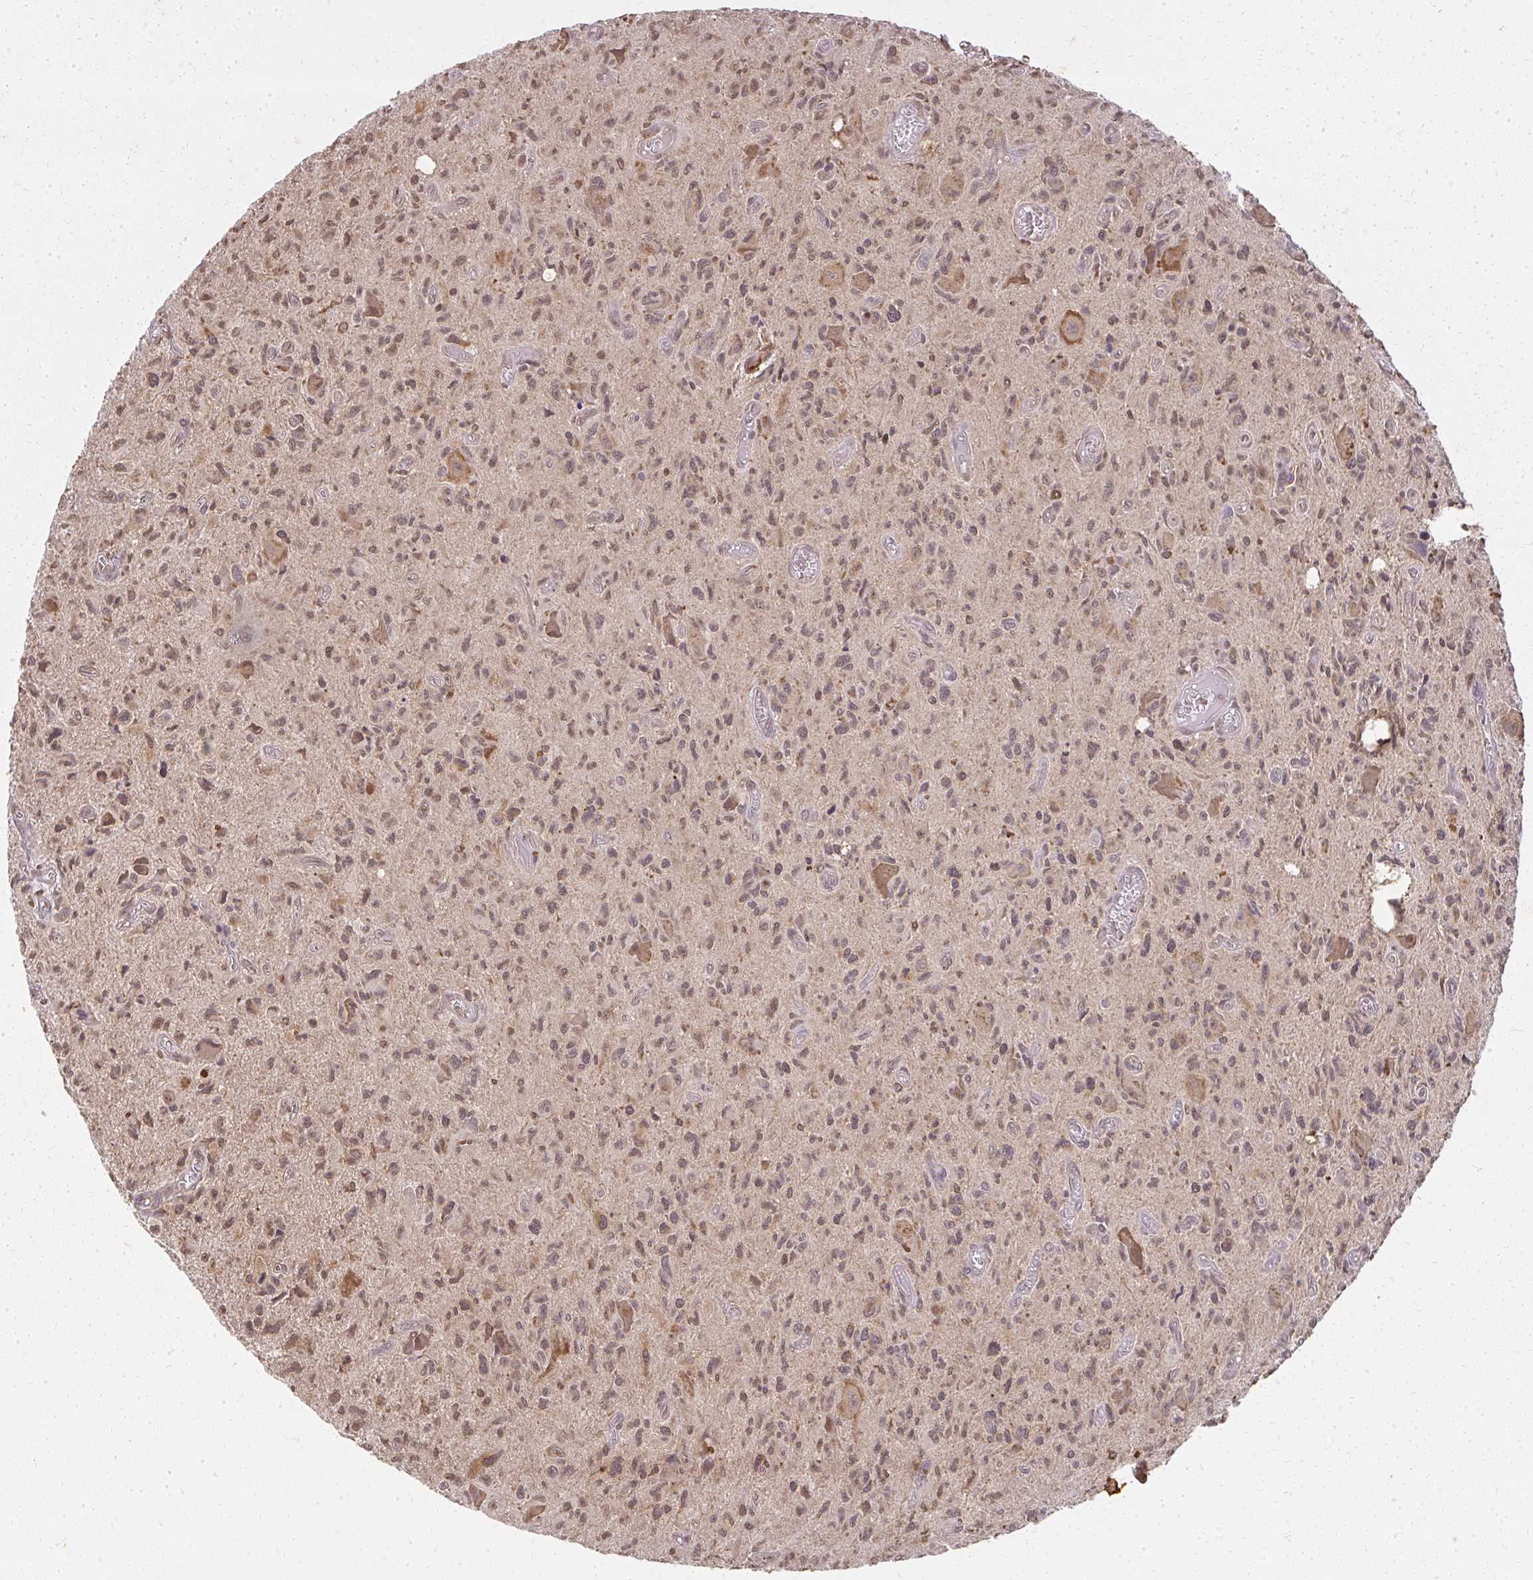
{"staining": {"intensity": "weak", "quantity": ">75%", "location": "nuclear"}, "tissue": "glioma", "cell_type": "Tumor cells", "image_type": "cancer", "snomed": [{"axis": "morphology", "description": "Glioma, malignant, High grade"}, {"axis": "topography", "description": "Brain"}], "caption": "A micrograph of human malignant glioma (high-grade) stained for a protein demonstrates weak nuclear brown staining in tumor cells.", "gene": "LARS2", "patient": {"sex": "male", "age": 76}}